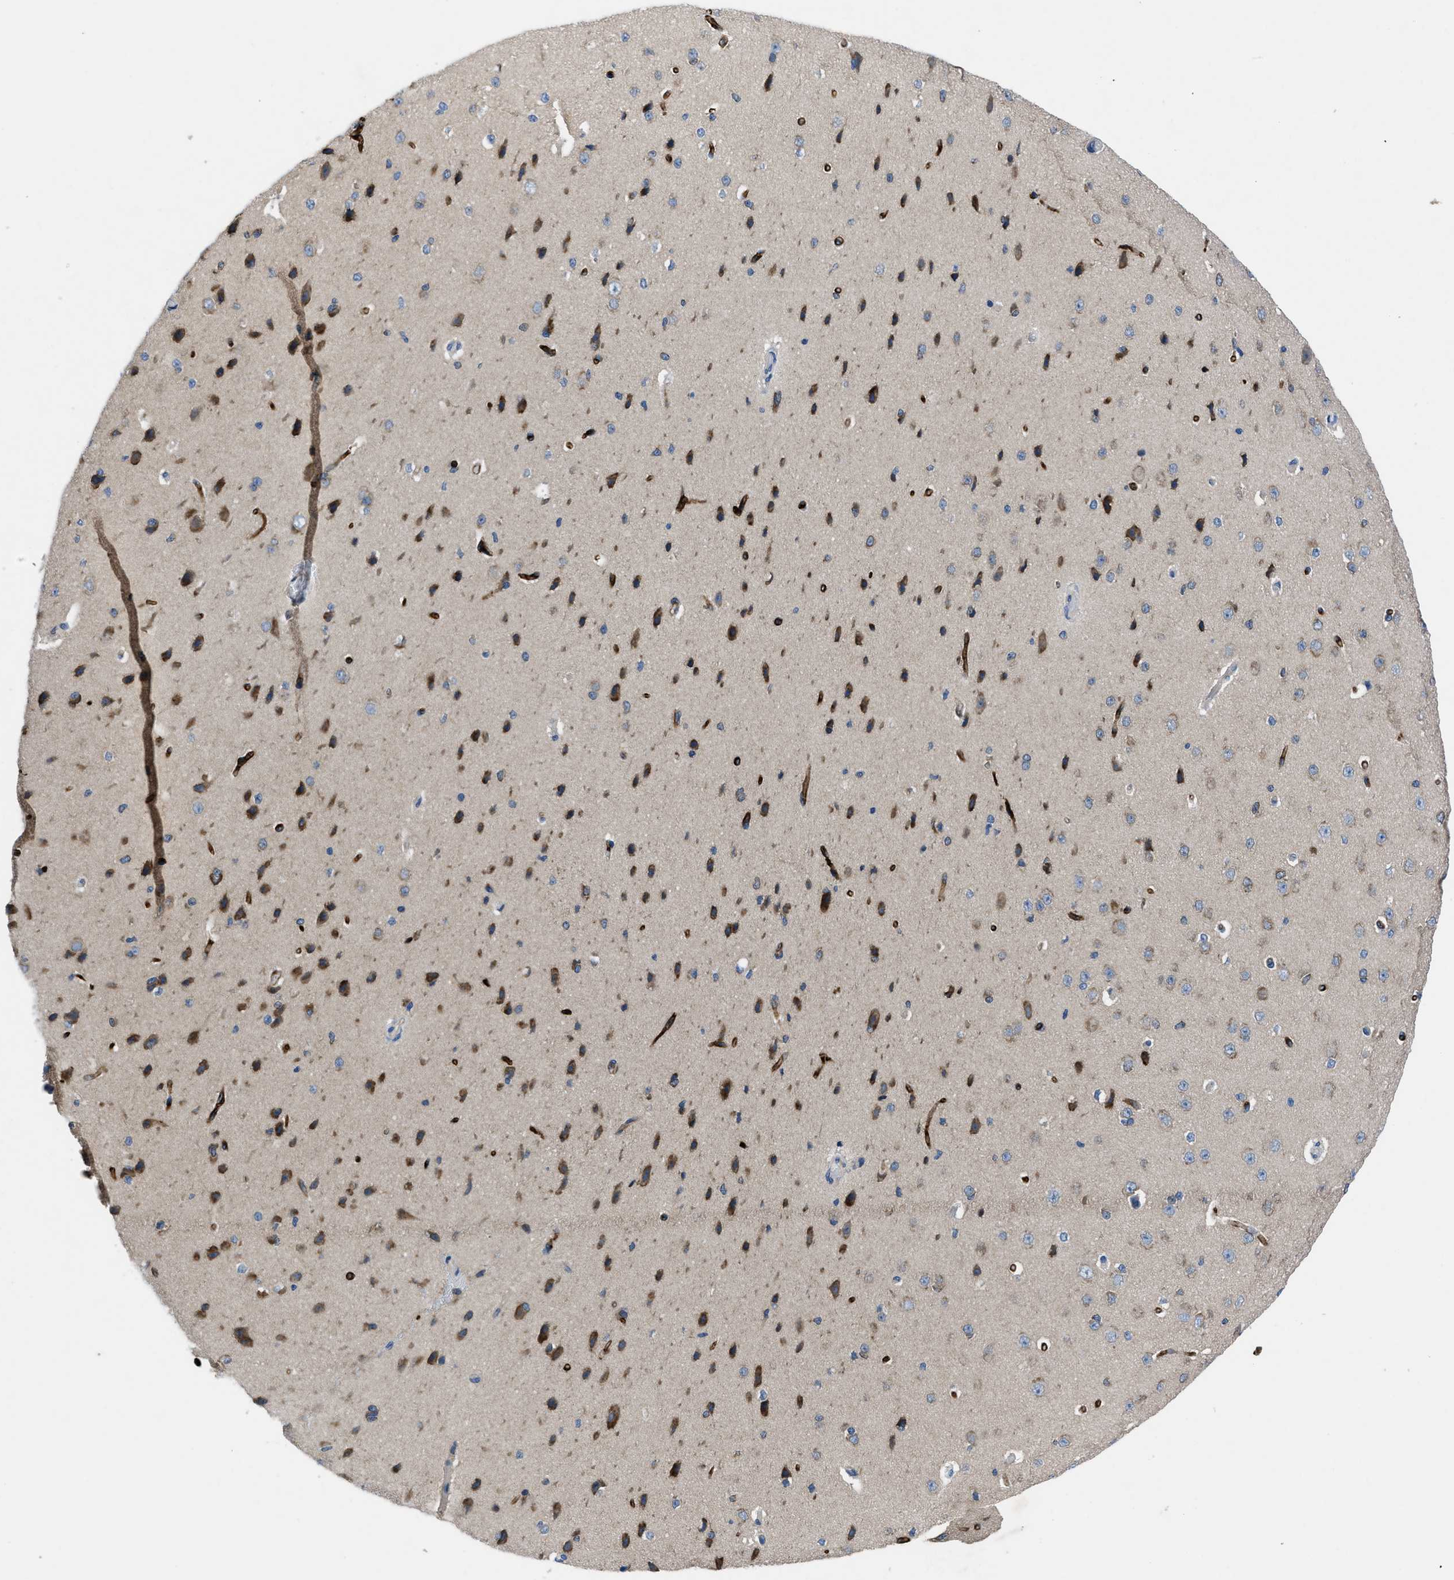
{"staining": {"intensity": "strong", "quantity": ">75%", "location": "cytoplasmic/membranous"}, "tissue": "cerebral cortex", "cell_type": "Endothelial cells", "image_type": "normal", "snomed": [{"axis": "morphology", "description": "Normal tissue, NOS"}, {"axis": "morphology", "description": "Developmental malformation"}, {"axis": "topography", "description": "Cerebral cortex"}], "caption": "A histopathology image of human cerebral cortex stained for a protein demonstrates strong cytoplasmic/membranous brown staining in endothelial cells. (IHC, brightfield microscopy, high magnification).", "gene": "PGR", "patient": {"sex": "female", "age": 30}}